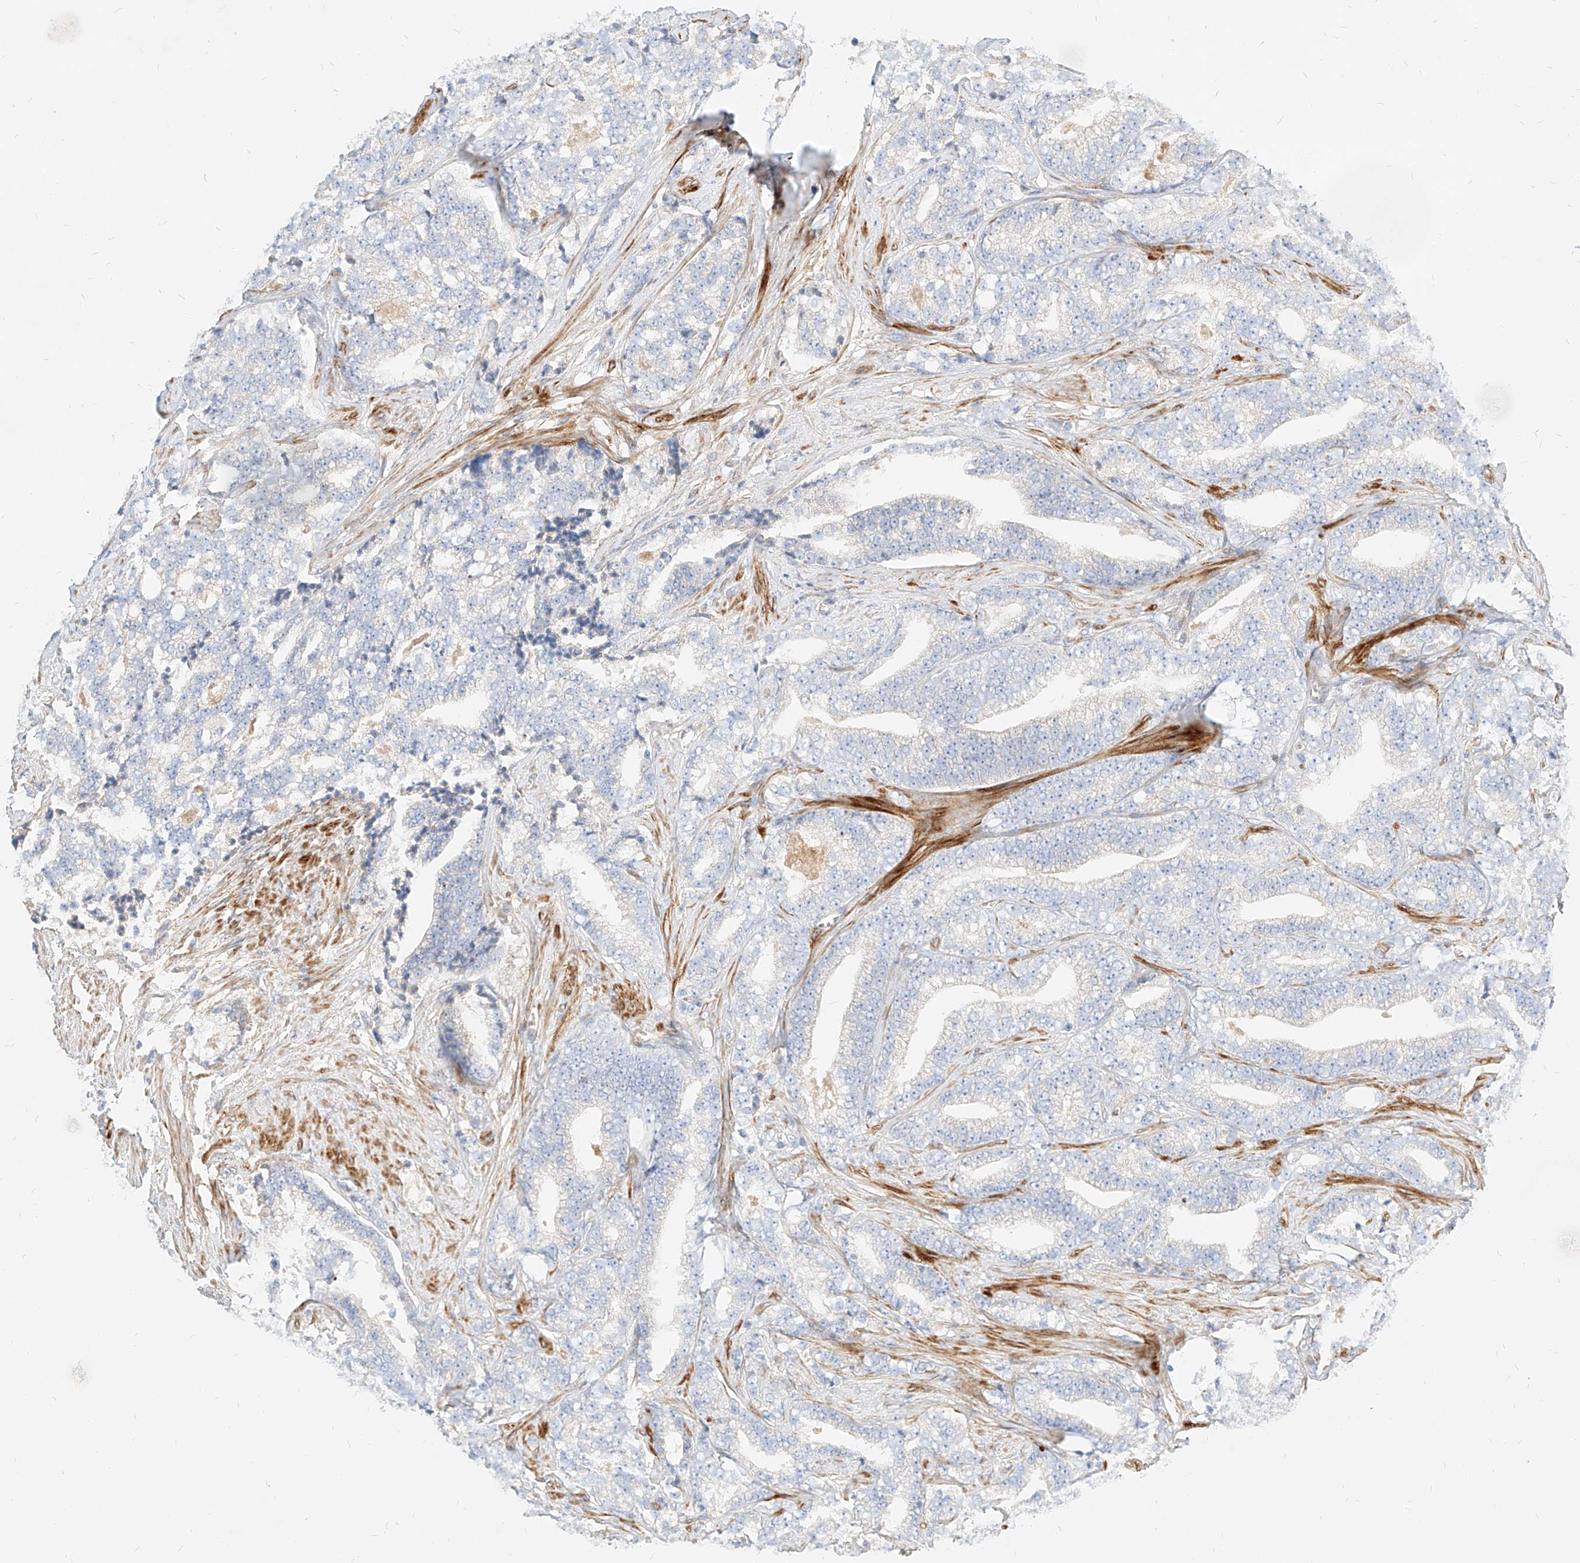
{"staining": {"intensity": "negative", "quantity": "none", "location": "none"}, "tissue": "prostate cancer", "cell_type": "Tumor cells", "image_type": "cancer", "snomed": [{"axis": "morphology", "description": "Adenocarcinoma, High grade"}, {"axis": "topography", "description": "Prostate and seminal vesicle, NOS"}], "caption": "A photomicrograph of human prostate cancer (high-grade adenocarcinoma) is negative for staining in tumor cells.", "gene": "KCNH5", "patient": {"sex": "male", "age": 67}}